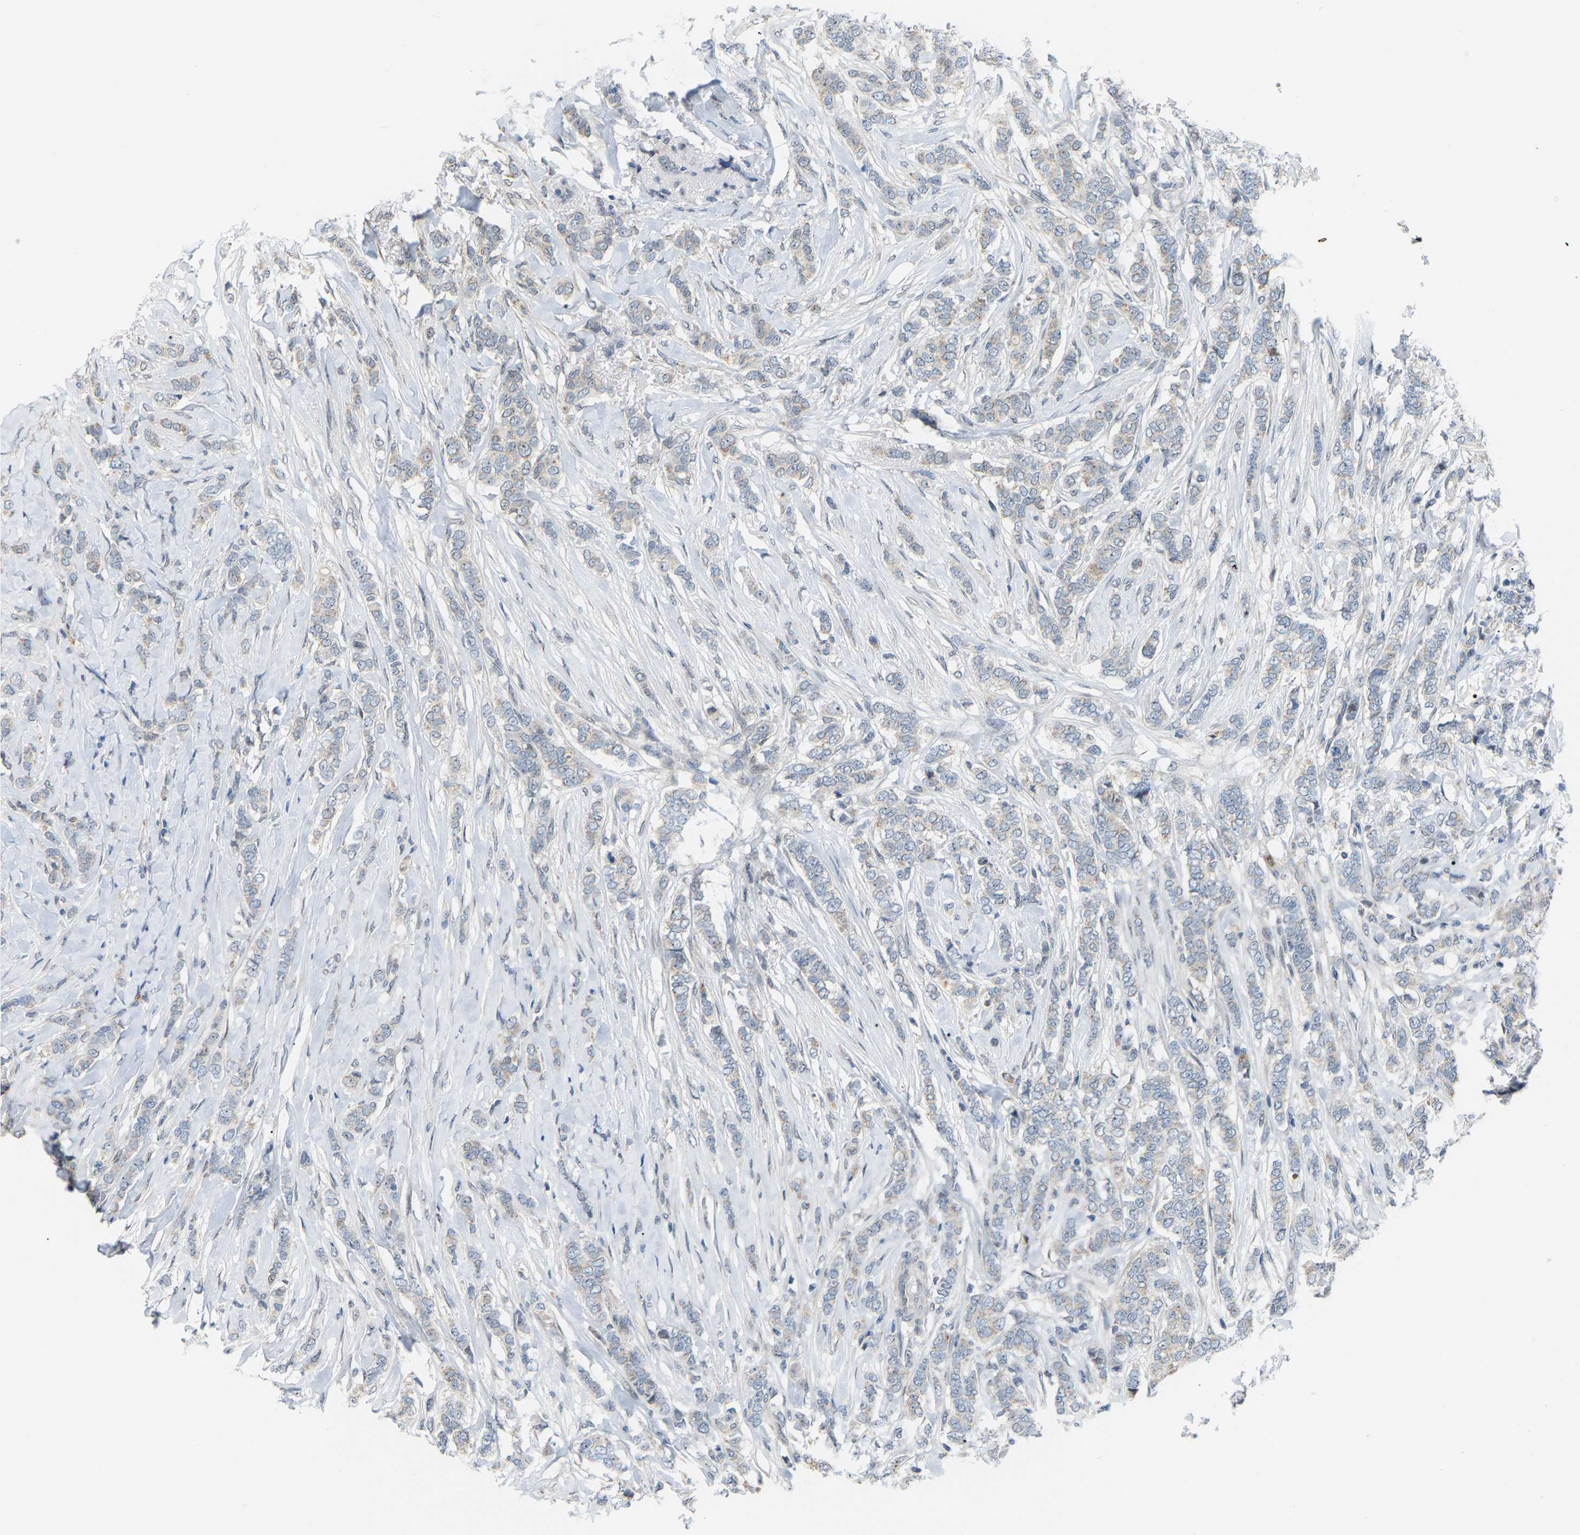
{"staining": {"intensity": "negative", "quantity": "none", "location": "none"}, "tissue": "breast cancer", "cell_type": "Tumor cells", "image_type": "cancer", "snomed": [{"axis": "morphology", "description": "Lobular carcinoma"}, {"axis": "topography", "description": "Skin"}, {"axis": "topography", "description": "Breast"}], "caption": "A photomicrograph of breast cancer (lobular carcinoma) stained for a protein reveals no brown staining in tumor cells.", "gene": "CROT", "patient": {"sex": "female", "age": 46}}